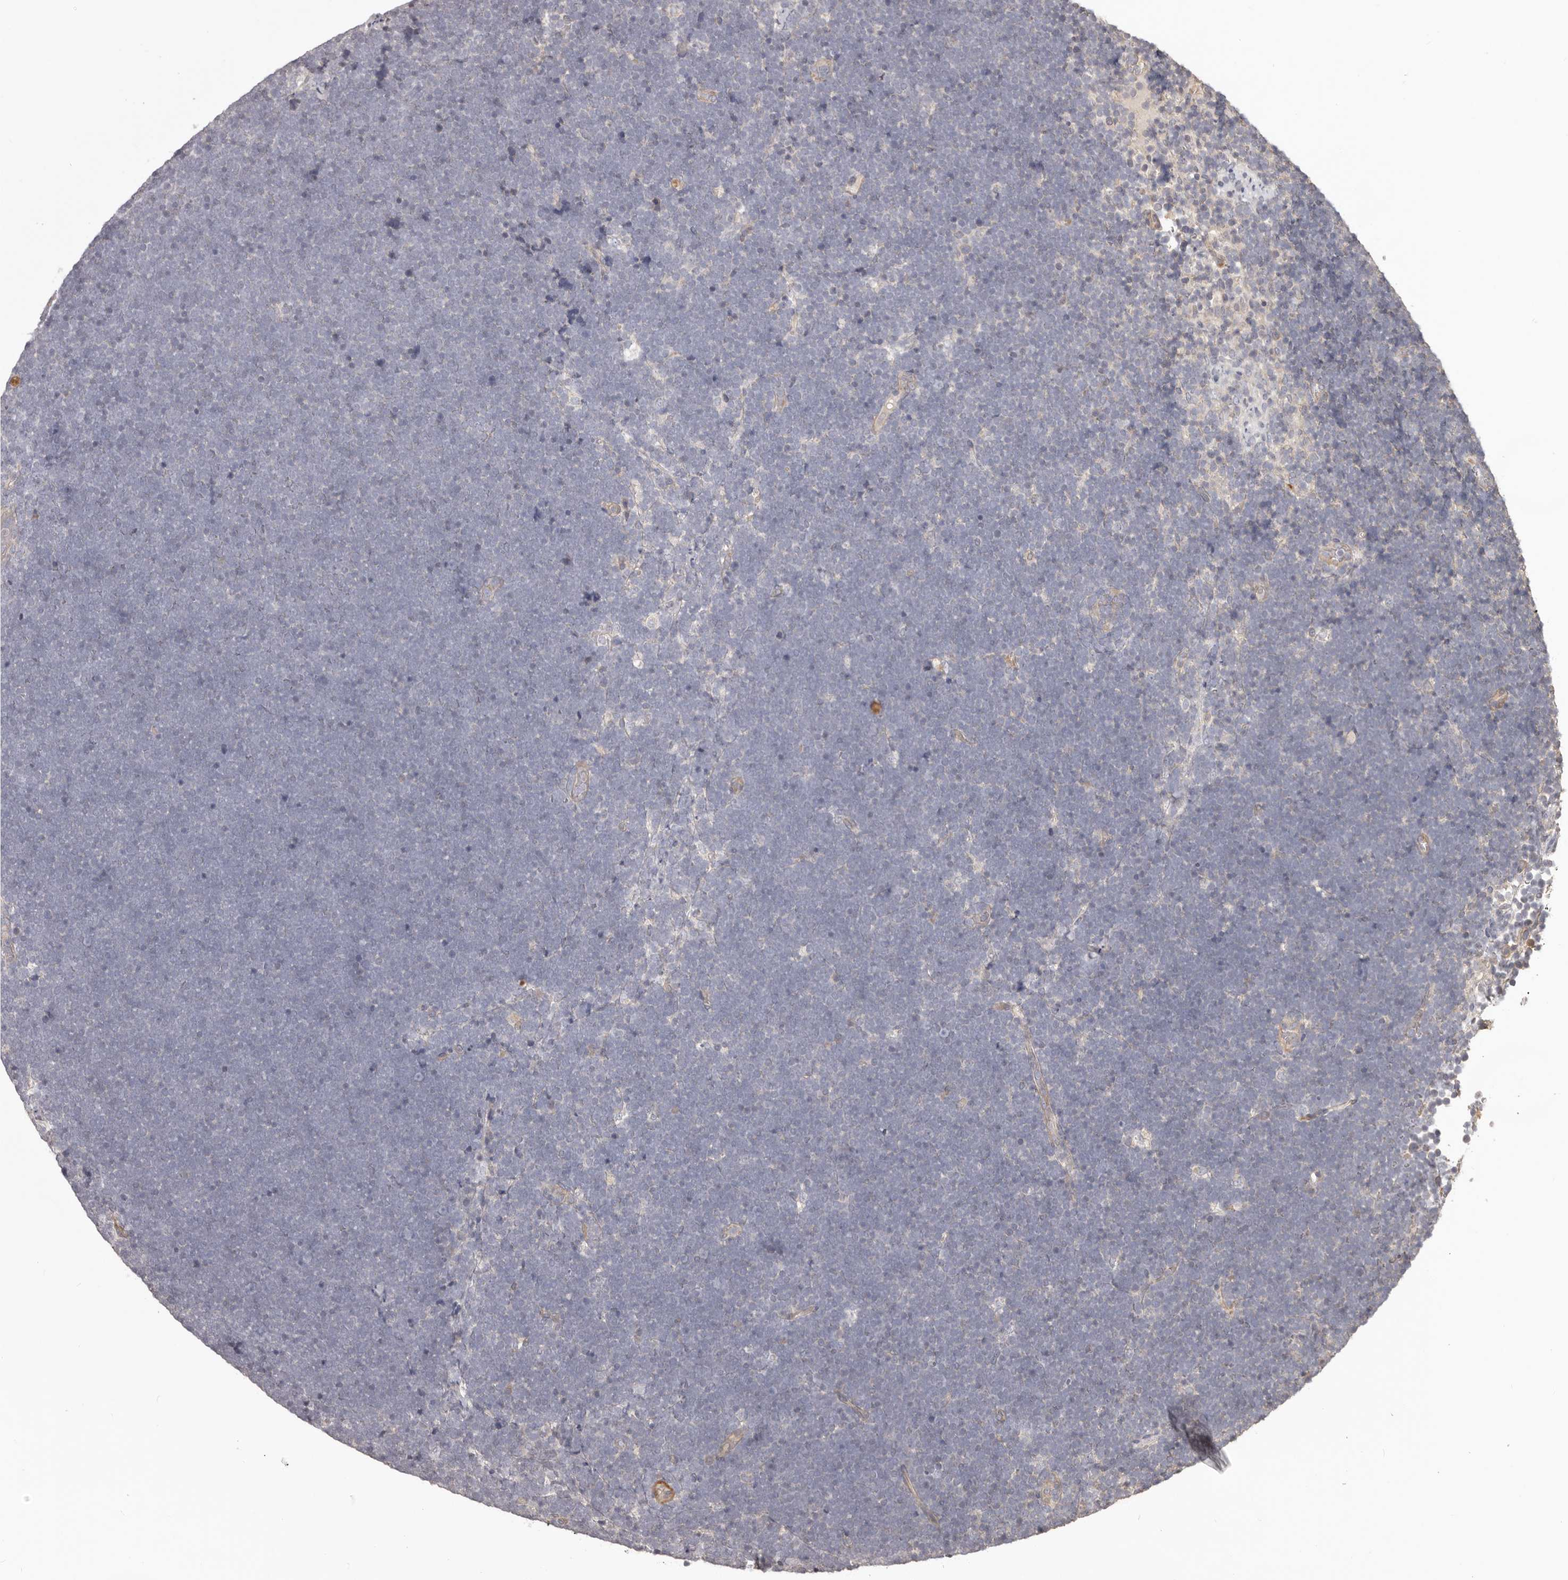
{"staining": {"intensity": "negative", "quantity": "none", "location": "none"}, "tissue": "lymphoma", "cell_type": "Tumor cells", "image_type": "cancer", "snomed": [{"axis": "morphology", "description": "Malignant lymphoma, non-Hodgkin's type, High grade"}, {"axis": "topography", "description": "Lymph node"}], "caption": "High magnification brightfield microscopy of lymphoma stained with DAB (3,3'-diaminobenzidine) (brown) and counterstained with hematoxylin (blue): tumor cells show no significant staining. Nuclei are stained in blue.", "gene": "HRH1", "patient": {"sex": "male", "age": 13}}